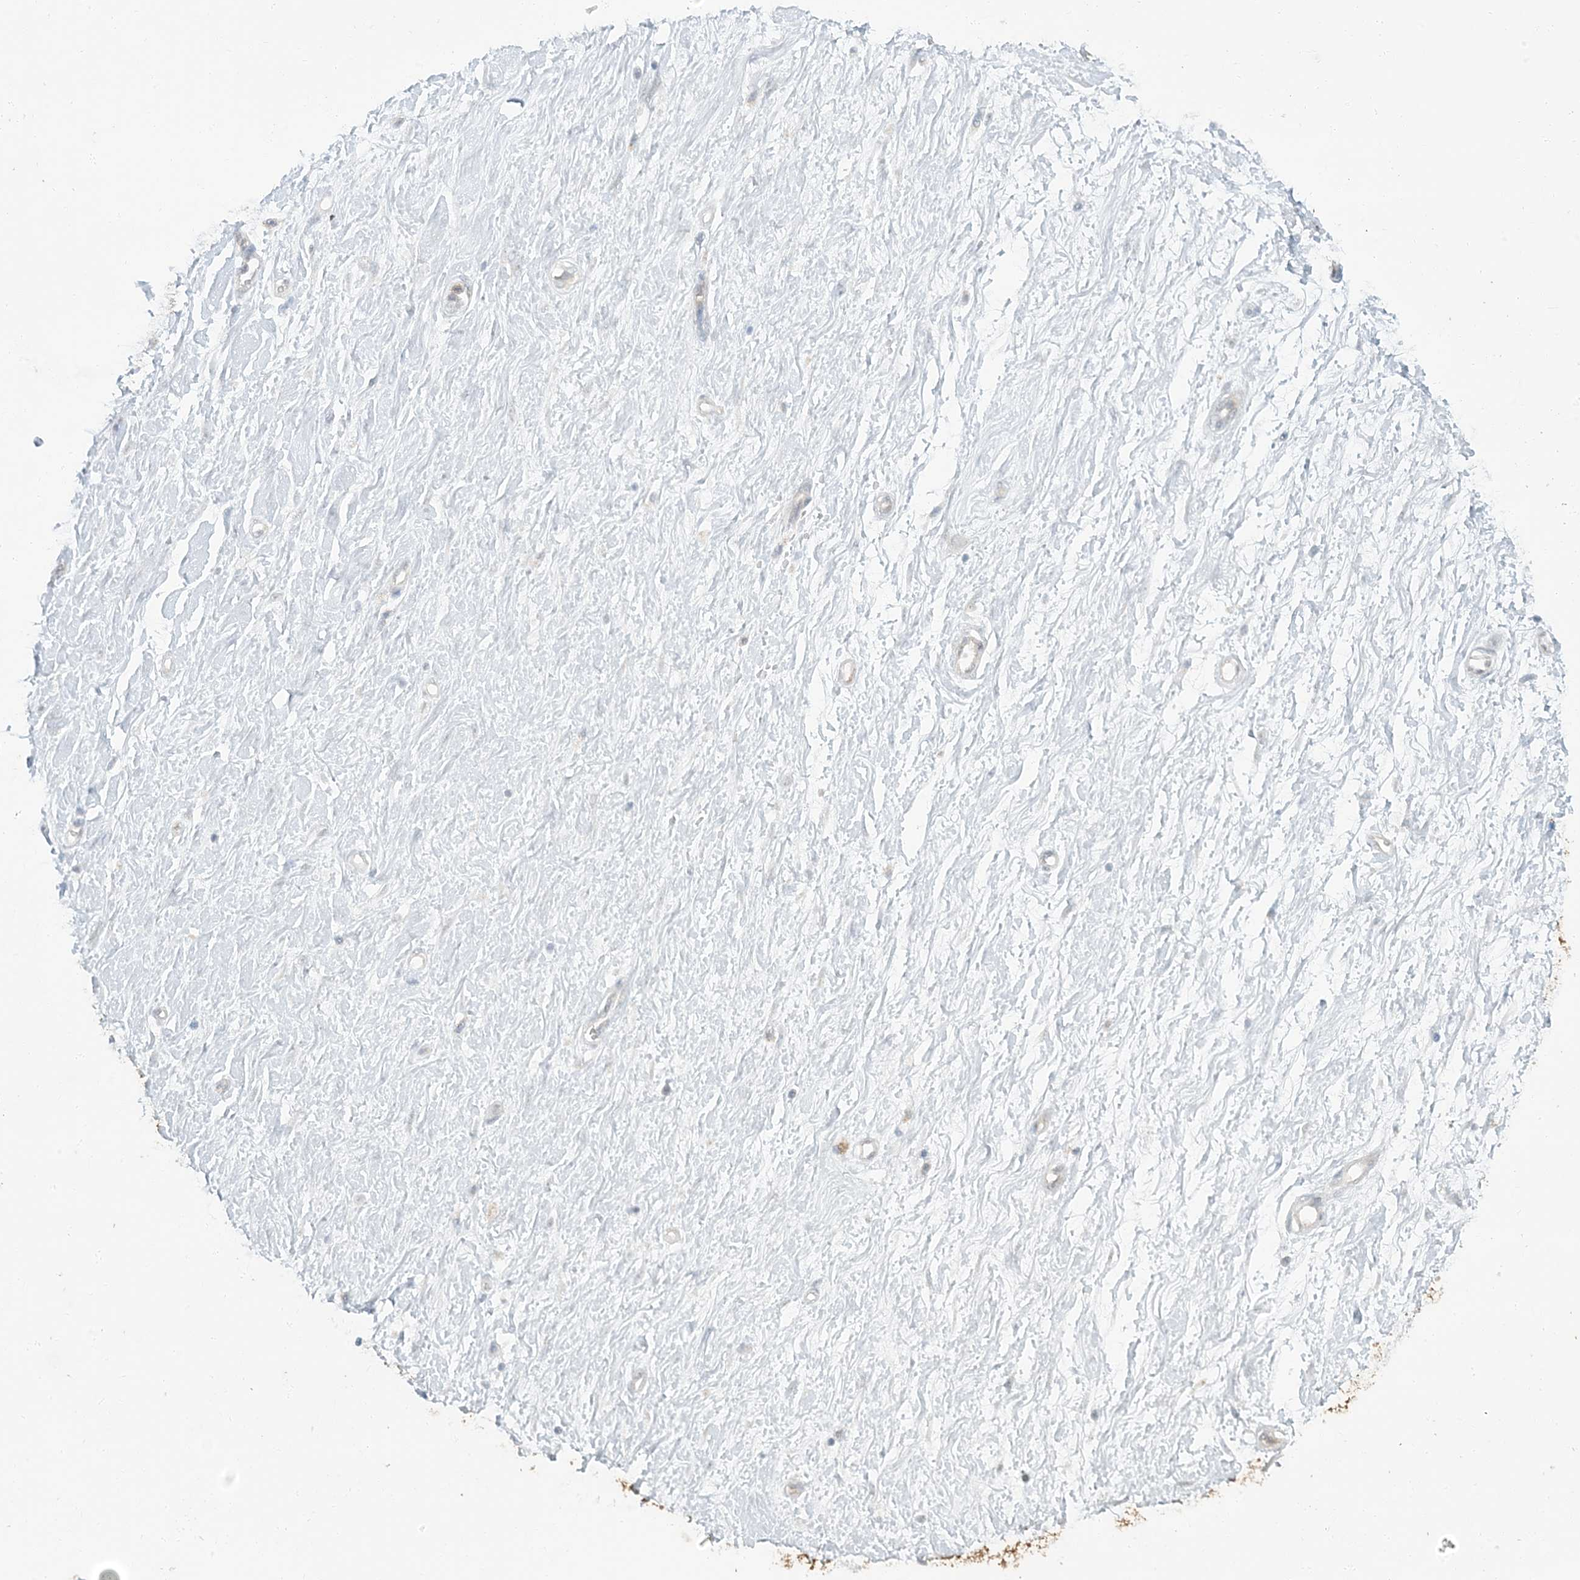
{"staining": {"intensity": "moderate", "quantity": "<25%", "location": "cytoplasmic/membranous"}, "tissue": "adipose tissue", "cell_type": "Adipocytes", "image_type": "normal", "snomed": [{"axis": "morphology", "description": "Normal tissue, NOS"}, {"axis": "morphology", "description": "Adenocarcinoma, NOS"}, {"axis": "topography", "description": "Pancreas"}, {"axis": "topography", "description": "Peripheral nerve tissue"}], "caption": "Protein analysis of benign adipose tissue shows moderate cytoplasmic/membranous positivity in about <25% of adipocytes. The staining was performed using DAB to visualize the protein expression in brown, while the nuclei were stained in blue with hematoxylin (Magnification: 20x).", "gene": "EPHA4", "patient": {"sex": "male", "age": 59}}